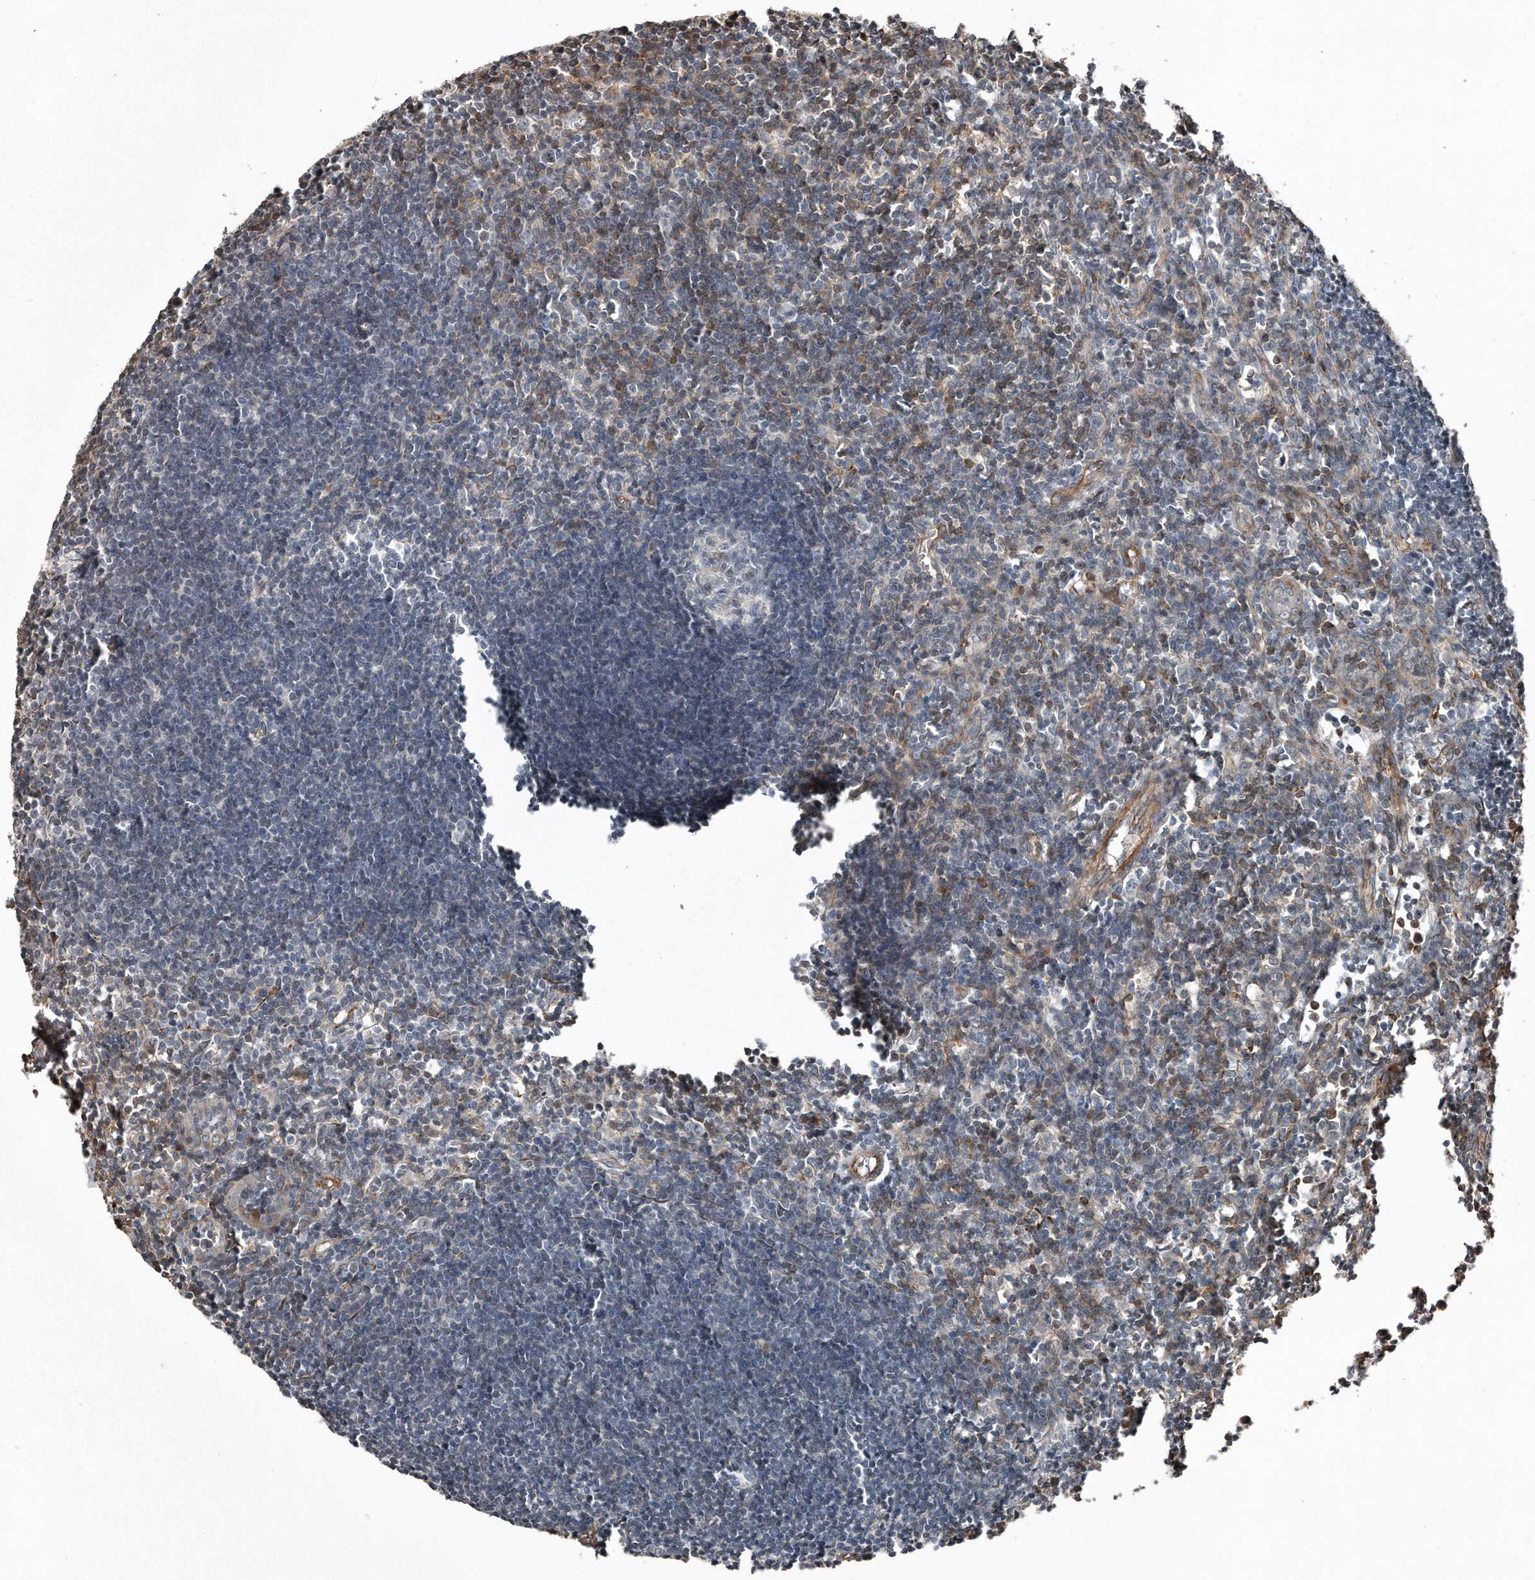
{"staining": {"intensity": "negative", "quantity": "none", "location": "none"}, "tissue": "lymph node", "cell_type": "Germinal center cells", "image_type": "normal", "snomed": [{"axis": "morphology", "description": "Normal tissue, NOS"}, {"axis": "morphology", "description": "Malignant melanoma, Metastatic site"}, {"axis": "topography", "description": "Lymph node"}], "caption": "Immunohistochemistry (IHC) image of normal human lymph node stained for a protein (brown), which reveals no staining in germinal center cells.", "gene": "SNAP47", "patient": {"sex": "male", "age": 41}}